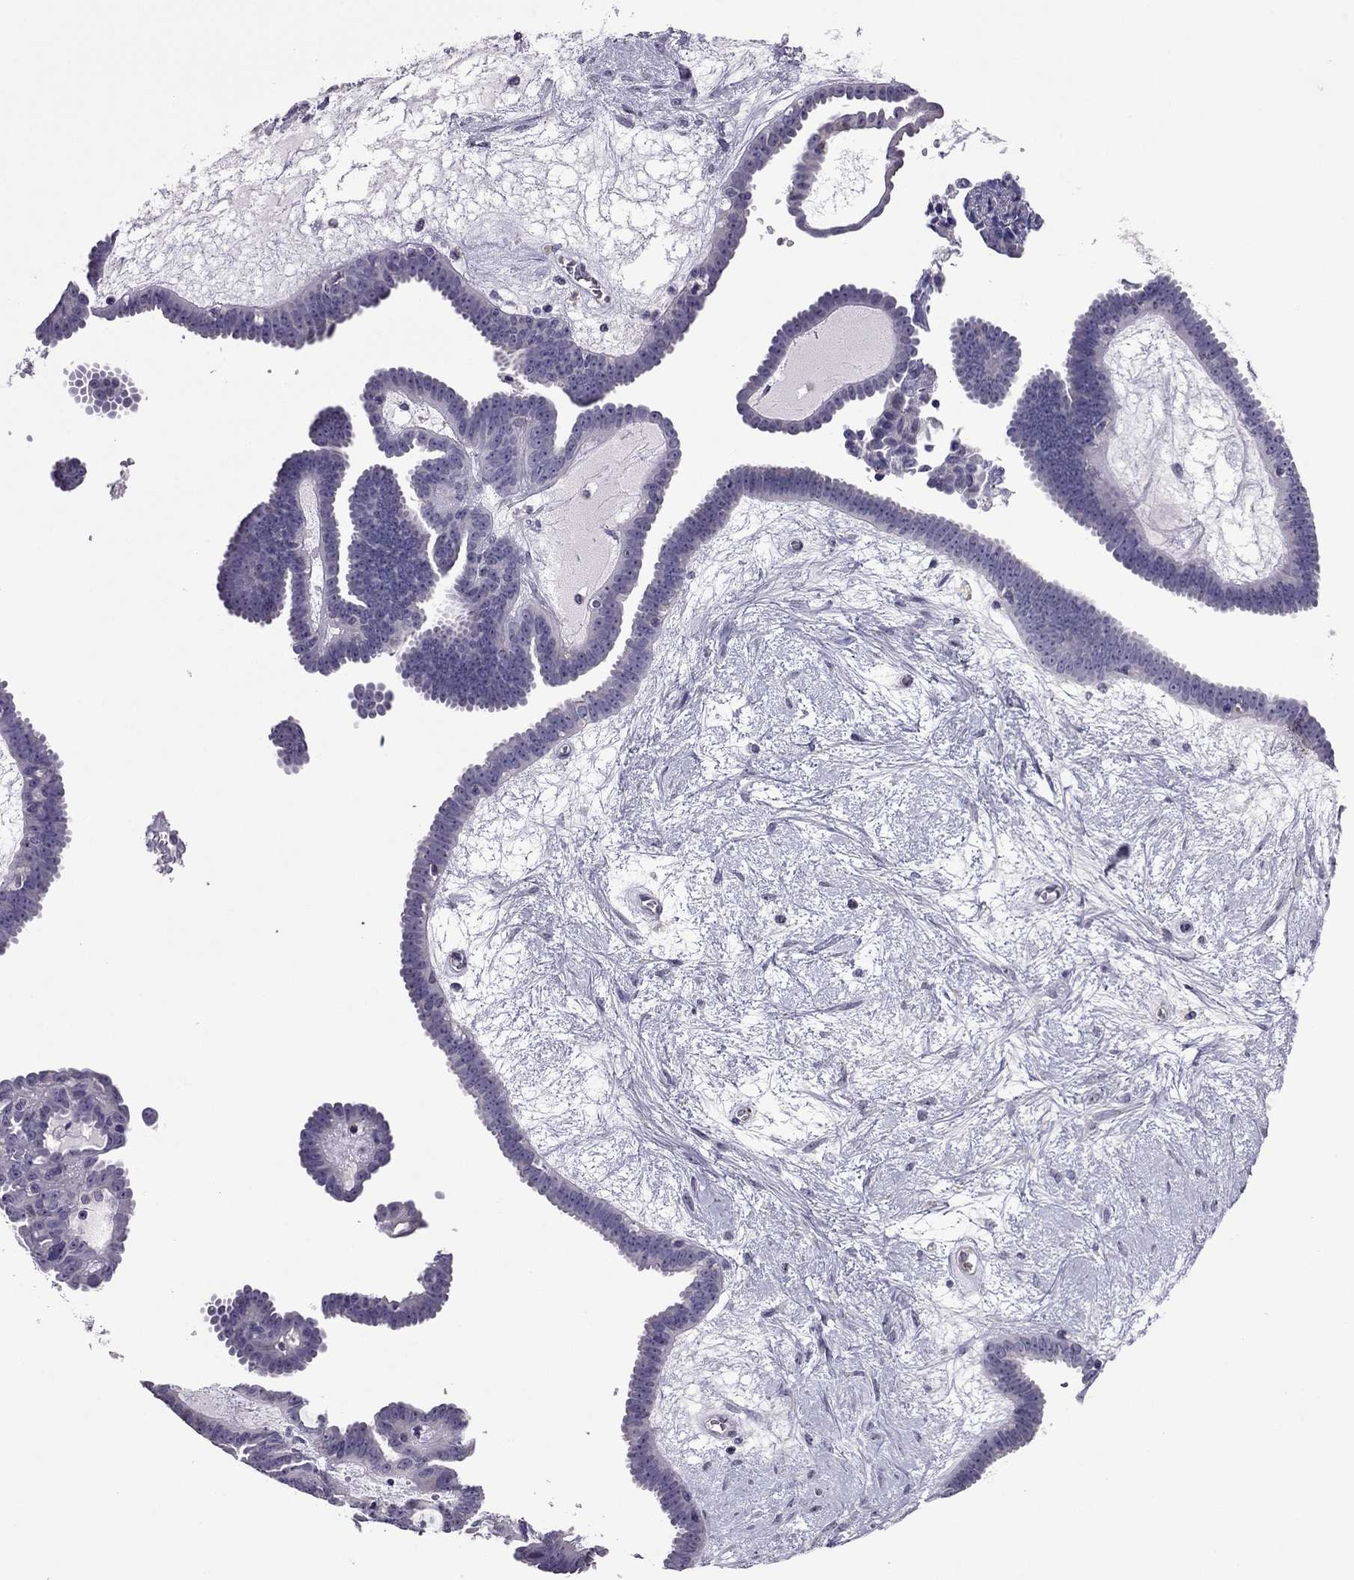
{"staining": {"intensity": "negative", "quantity": "none", "location": "none"}, "tissue": "ovarian cancer", "cell_type": "Tumor cells", "image_type": "cancer", "snomed": [{"axis": "morphology", "description": "Cystadenocarcinoma, serous, NOS"}, {"axis": "topography", "description": "Ovary"}], "caption": "The photomicrograph exhibits no significant positivity in tumor cells of ovarian cancer.", "gene": "SLC16A8", "patient": {"sex": "female", "age": 71}}